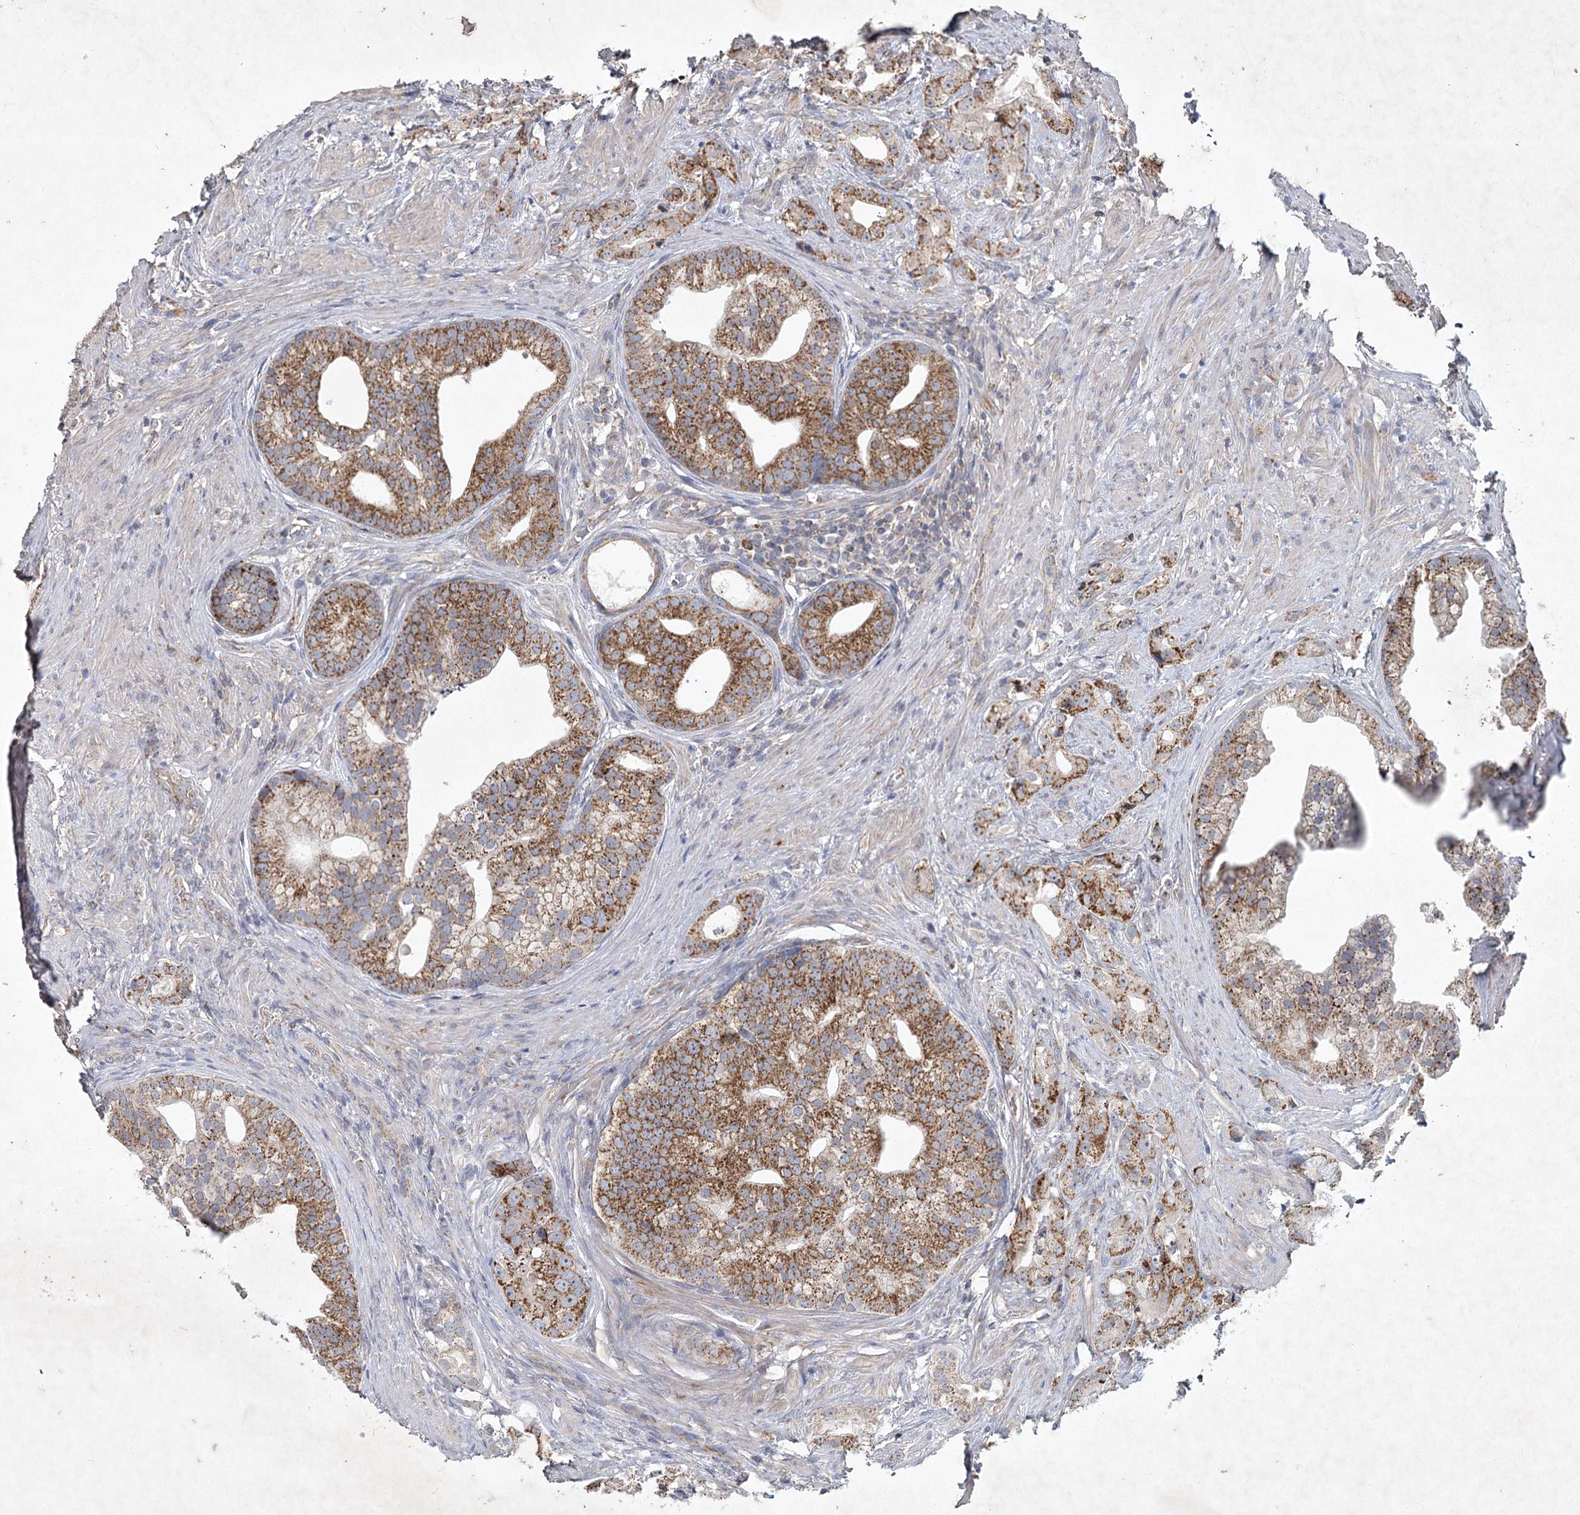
{"staining": {"intensity": "moderate", "quantity": ">75%", "location": "cytoplasmic/membranous"}, "tissue": "prostate cancer", "cell_type": "Tumor cells", "image_type": "cancer", "snomed": [{"axis": "morphology", "description": "Adenocarcinoma, Low grade"}, {"axis": "topography", "description": "Prostate"}], "caption": "Moderate cytoplasmic/membranous positivity is identified in approximately >75% of tumor cells in prostate adenocarcinoma (low-grade). (DAB IHC, brown staining for protein, blue staining for nuclei).", "gene": "MRPL44", "patient": {"sex": "male", "age": 71}}